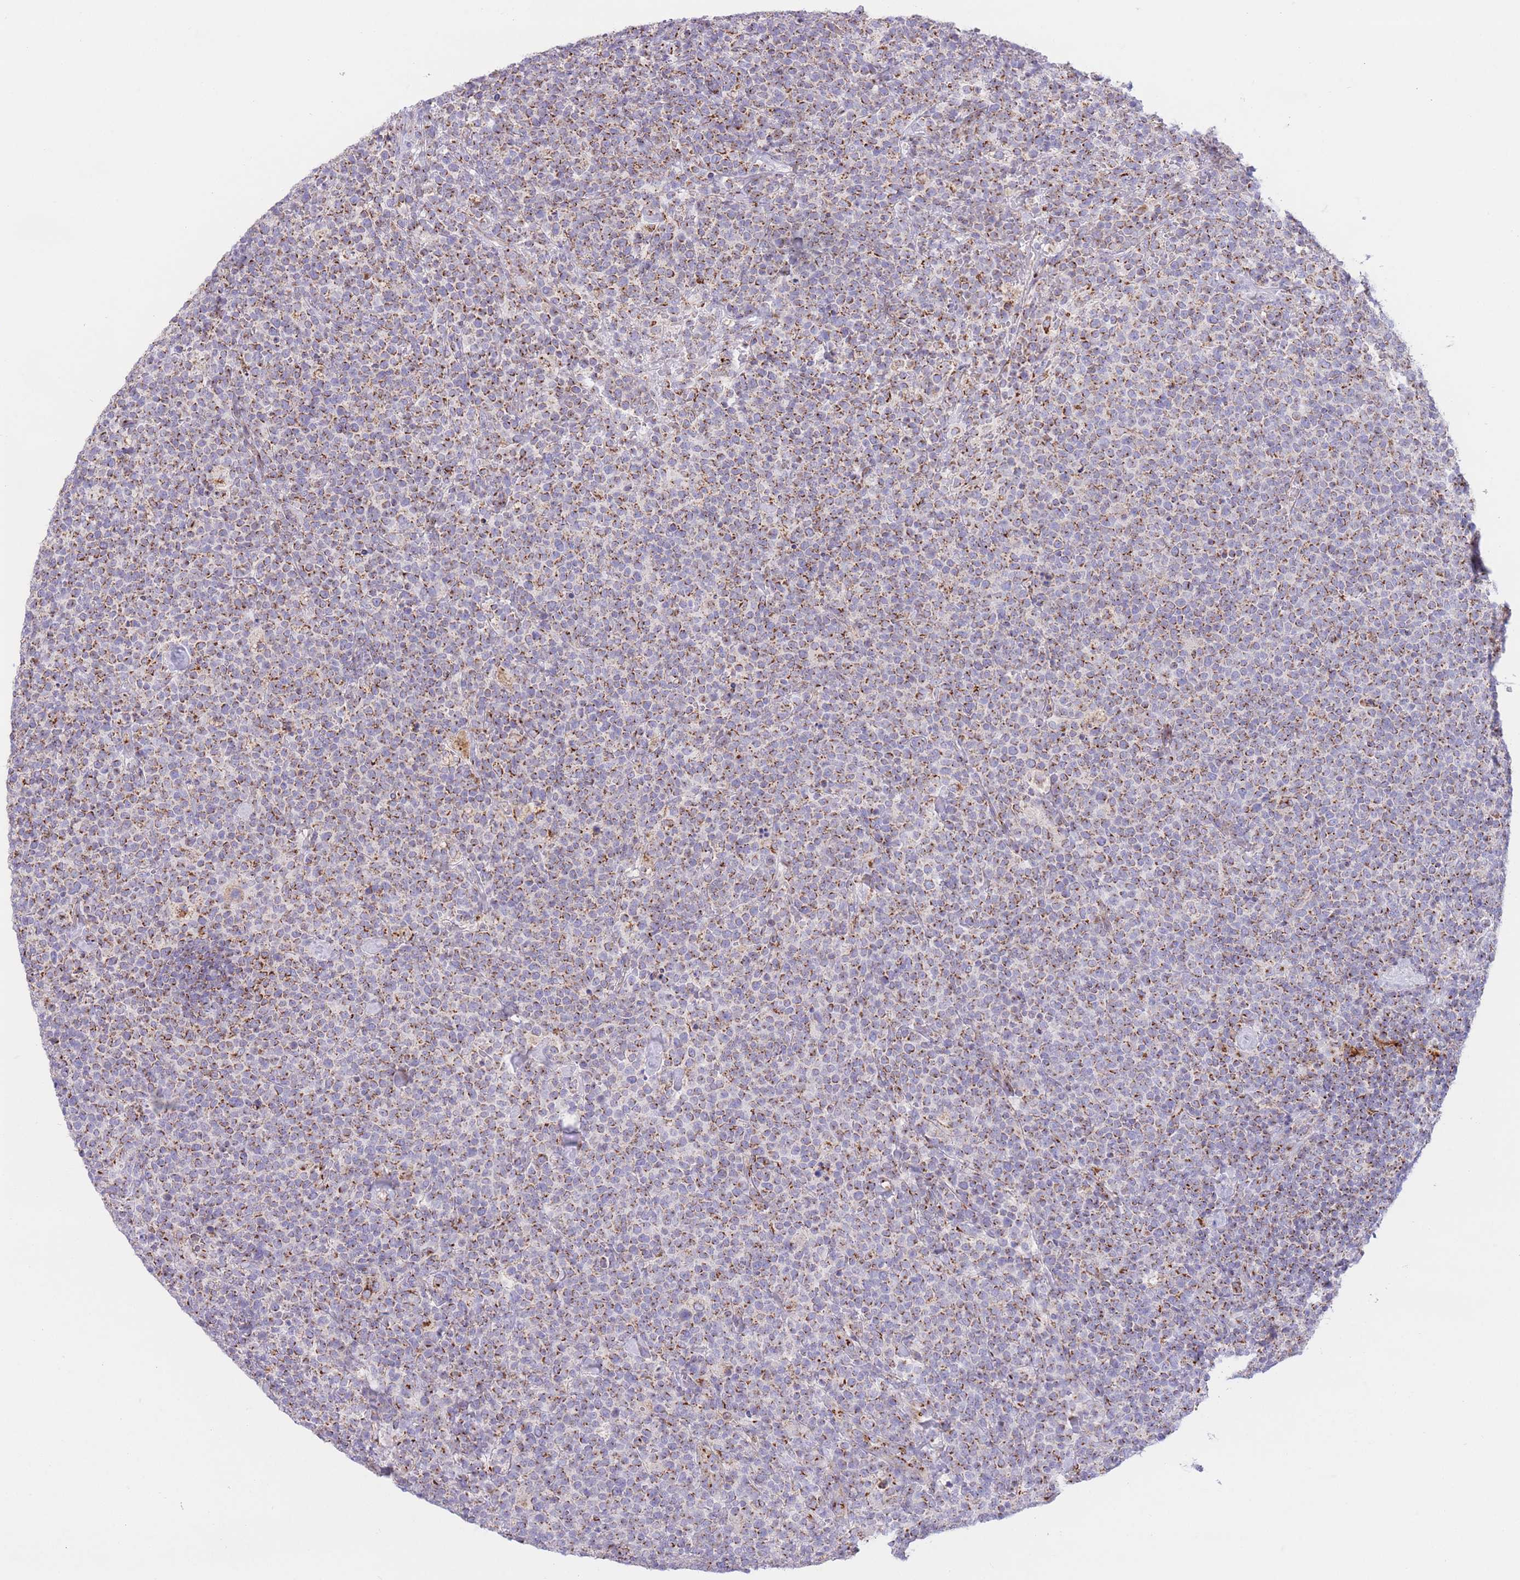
{"staining": {"intensity": "moderate", "quantity": ">75%", "location": "cytoplasmic/membranous"}, "tissue": "lymphoma", "cell_type": "Tumor cells", "image_type": "cancer", "snomed": [{"axis": "morphology", "description": "Malignant lymphoma, non-Hodgkin's type, High grade"}, {"axis": "topography", "description": "Lymph node"}], "caption": "Immunohistochemistry photomicrograph of neoplastic tissue: human malignant lymphoma, non-Hodgkin's type (high-grade) stained using immunohistochemistry displays medium levels of moderate protein expression localized specifically in the cytoplasmic/membranous of tumor cells, appearing as a cytoplasmic/membranous brown color.", "gene": "MPND", "patient": {"sex": "male", "age": 61}}